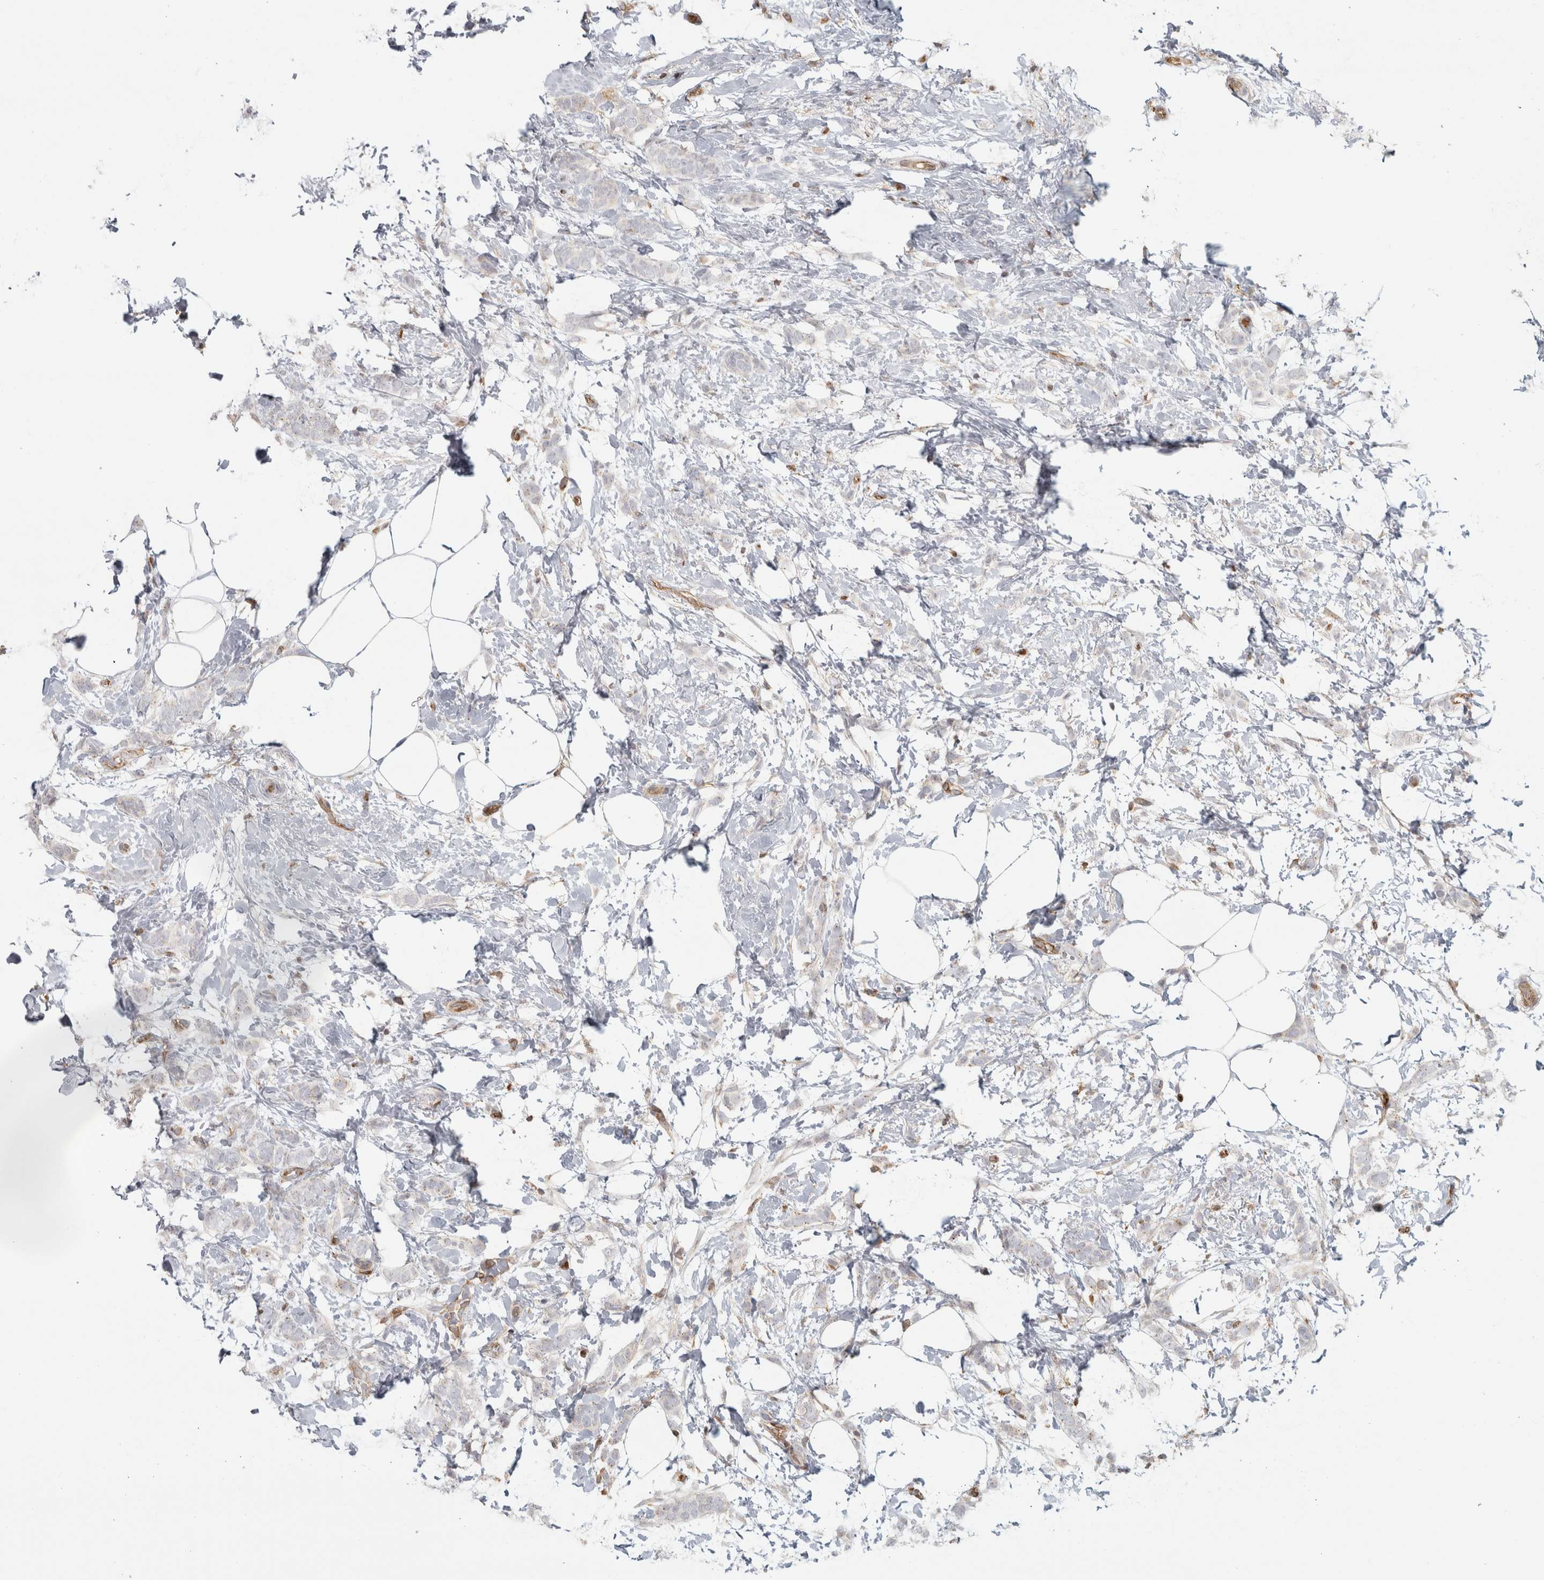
{"staining": {"intensity": "negative", "quantity": "none", "location": "none"}, "tissue": "breast cancer", "cell_type": "Tumor cells", "image_type": "cancer", "snomed": [{"axis": "morphology", "description": "Lobular carcinoma, in situ"}, {"axis": "morphology", "description": "Lobular carcinoma"}, {"axis": "topography", "description": "Breast"}], "caption": "Immunohistochemistry (IHC) of breast lobular carcinoma in situ demonstrates no staining in tumor cells.", "gene": "HLA-E", "patient": {"sex": "female", "age": 41}}